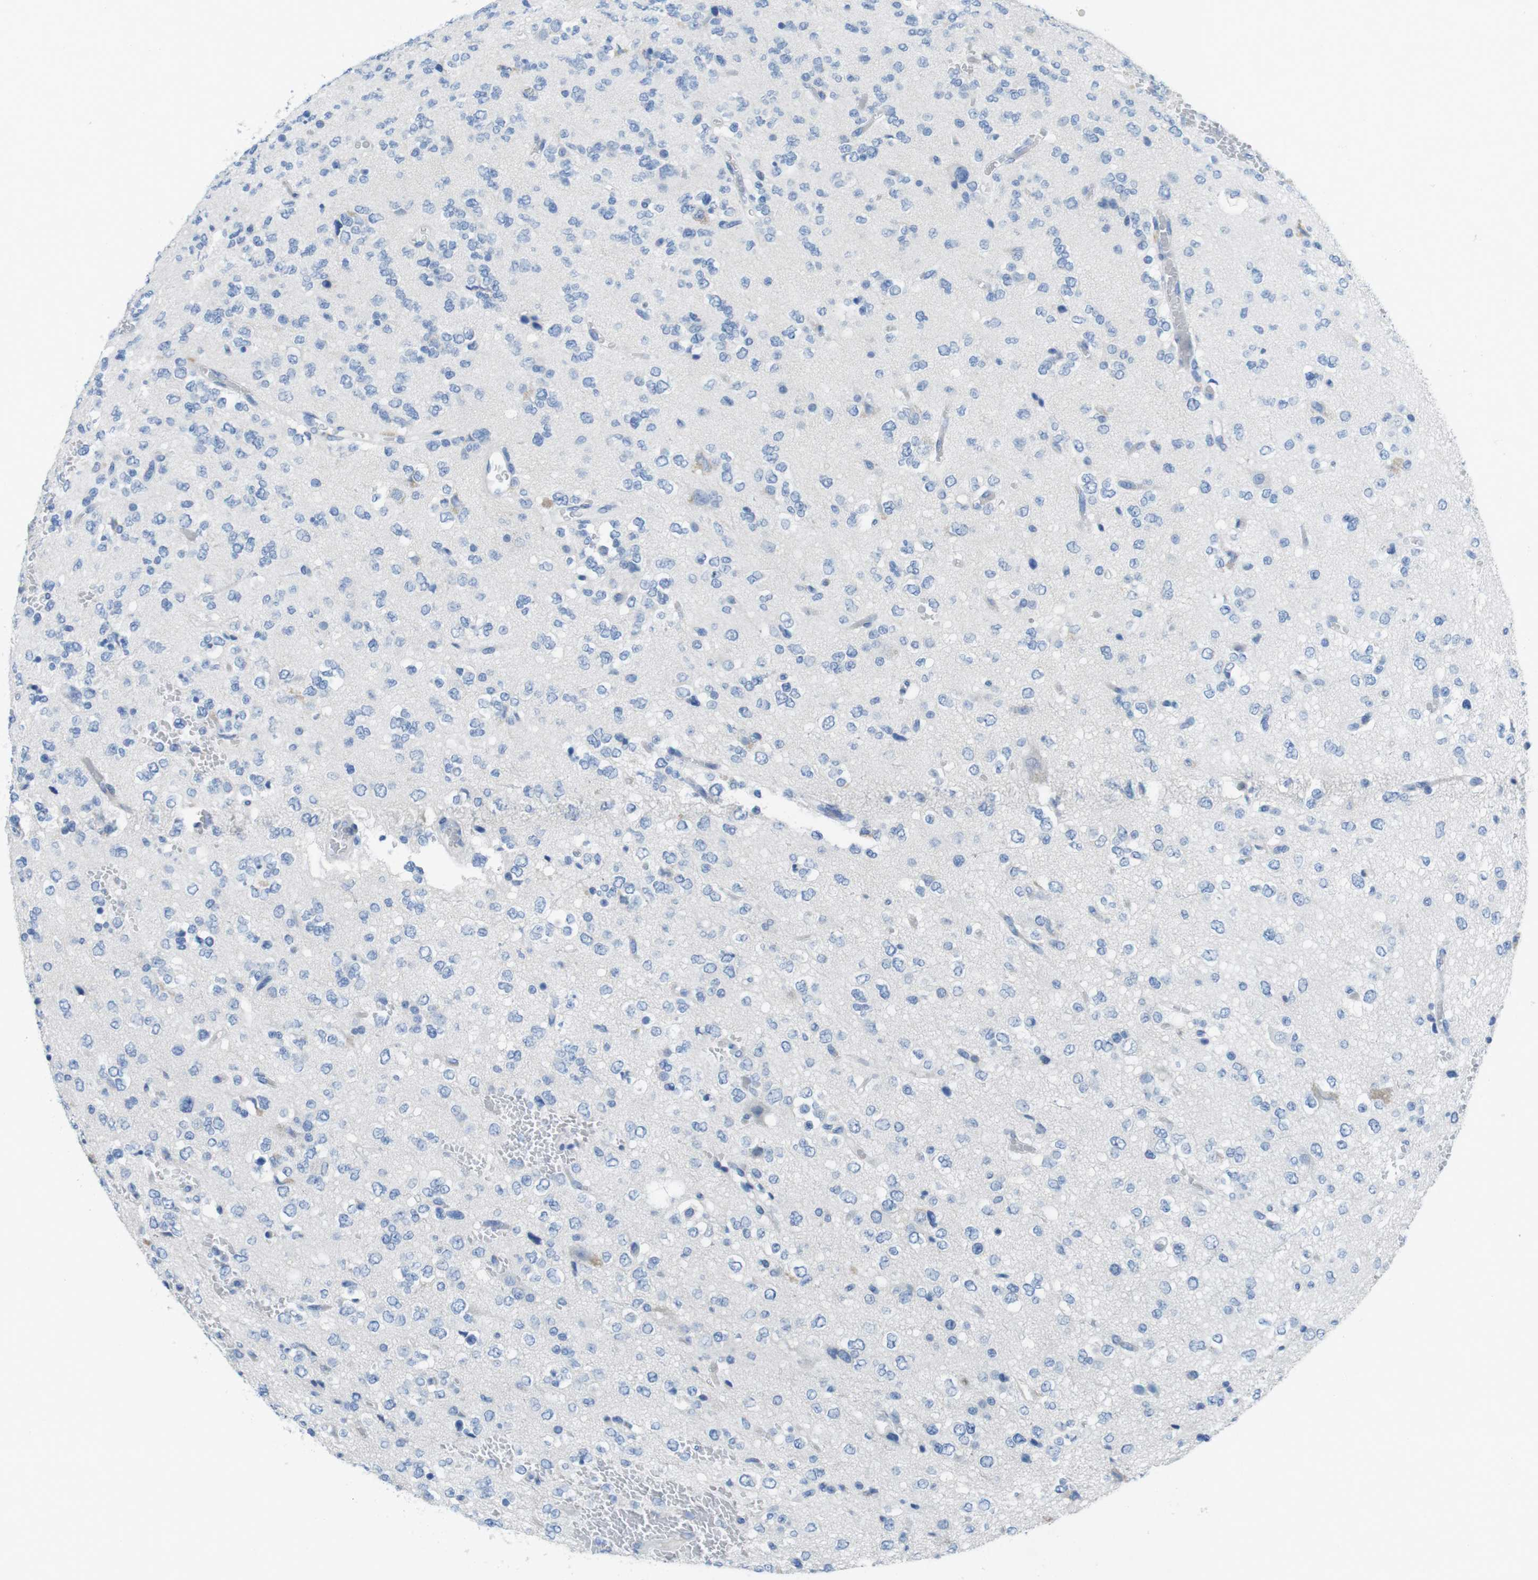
{"staining": {"intensity": "negative", "quantity": "none", "location": "none"}, "tissue": "glioma", "cell_type": "Tumor cells", "image_type": "cancer", "snomed": [{"axis": "morphology", "description": "Glioma, malignant, Low grade"}, {"axis": "topography", "description": "Brain"}], "caption": "Micrograph shows no significant protein expression in tumor cells of glioma. The staining was performed using DAB (3,3'-diaminobenzidine) to visualize the protein expression in brown, while the nuclei were stained in blue with hematoxylin (Magnification: 20x).", "gene": "CD5", "patient": {"sex": "male", "age": 38}}